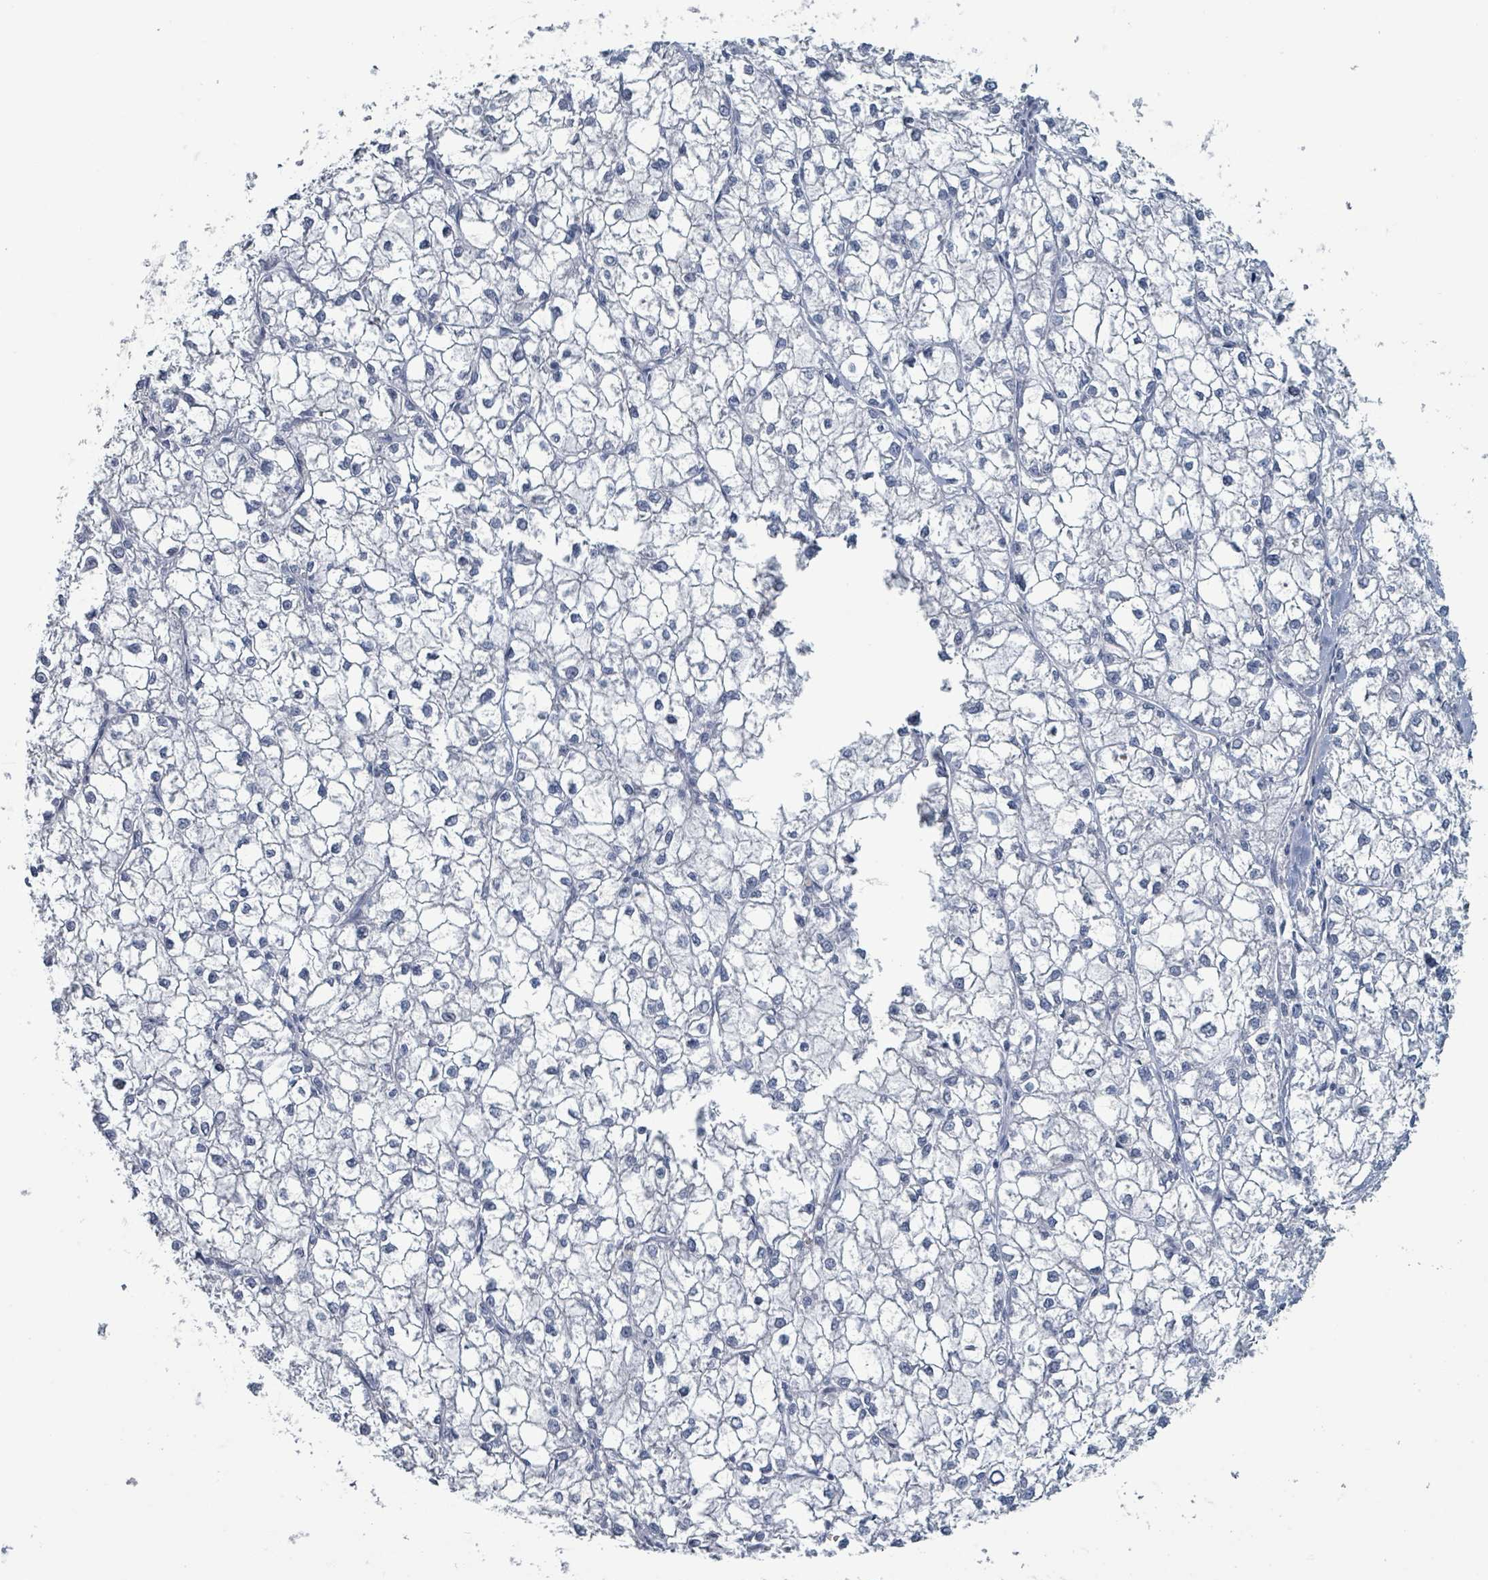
{"staining": {"intensity": "negative", "quantity": "none", "location": "none"}, "tissue": "liver cancer", "cell_type": "Tumor cells", "image_type": "cancer", "snomed": [{"axis": "morphology", "description": "Carcinoma, Hepatocellular, NOS"}, {"axis": "topography", "description": "Liver"}], "caption": "Hepatocellular carcinoma (liver) stained for a protein using immunohistochemistry exhibits no expression tumor cells.", "gene": "VPS13D", "patient": {"sex": "female", "age": 43}}